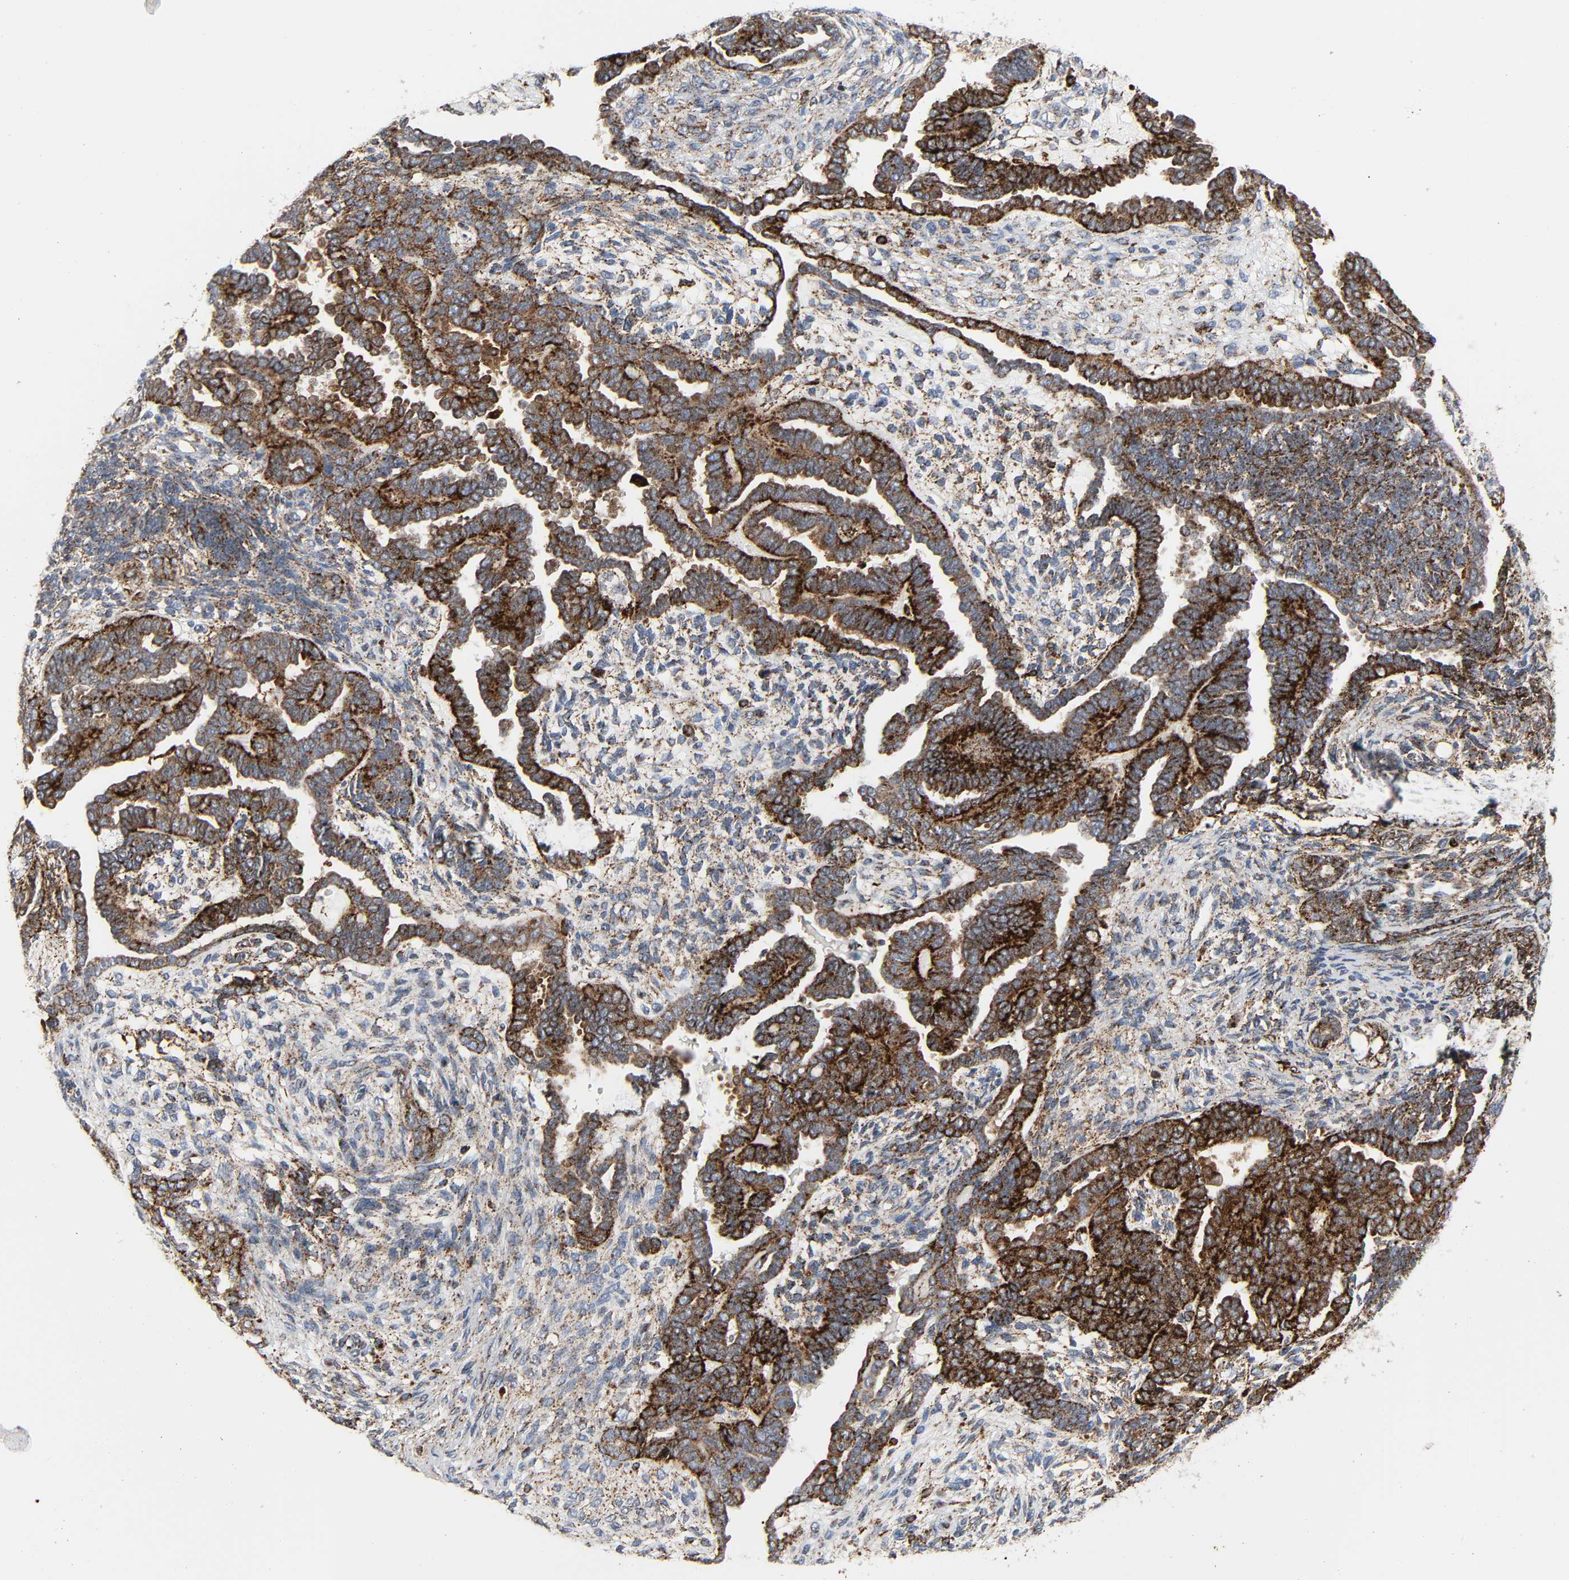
{"staining": {"intensity": "strong", "quantity": ">75%", "location": "cytoplasmic/membranous"}, "tissue": "endometrial cancer", "cell_type": "Tumor cells", "image_type": "cancer", "snomed": [{"axis": "morphology", "description": "Neoplasm, malignant, NOS"}, {"axis": "topography", "description": "Endometrium"}], "caption": "The histopathology image exhibits immunohistochemical staining of endometrial cancer (malignant neoplasm). There is strong cytoplasmic/membranous positivity is appreciated in approximately >75% of tumor cells. Using DAB (3,3'-diaminobenzidine) (brown) and hematoxylin (blue) stains, captured at high magnification using brightfield microscopy.", "gene": "PSAP", "patient": {"sex": "female", "age": 74}}